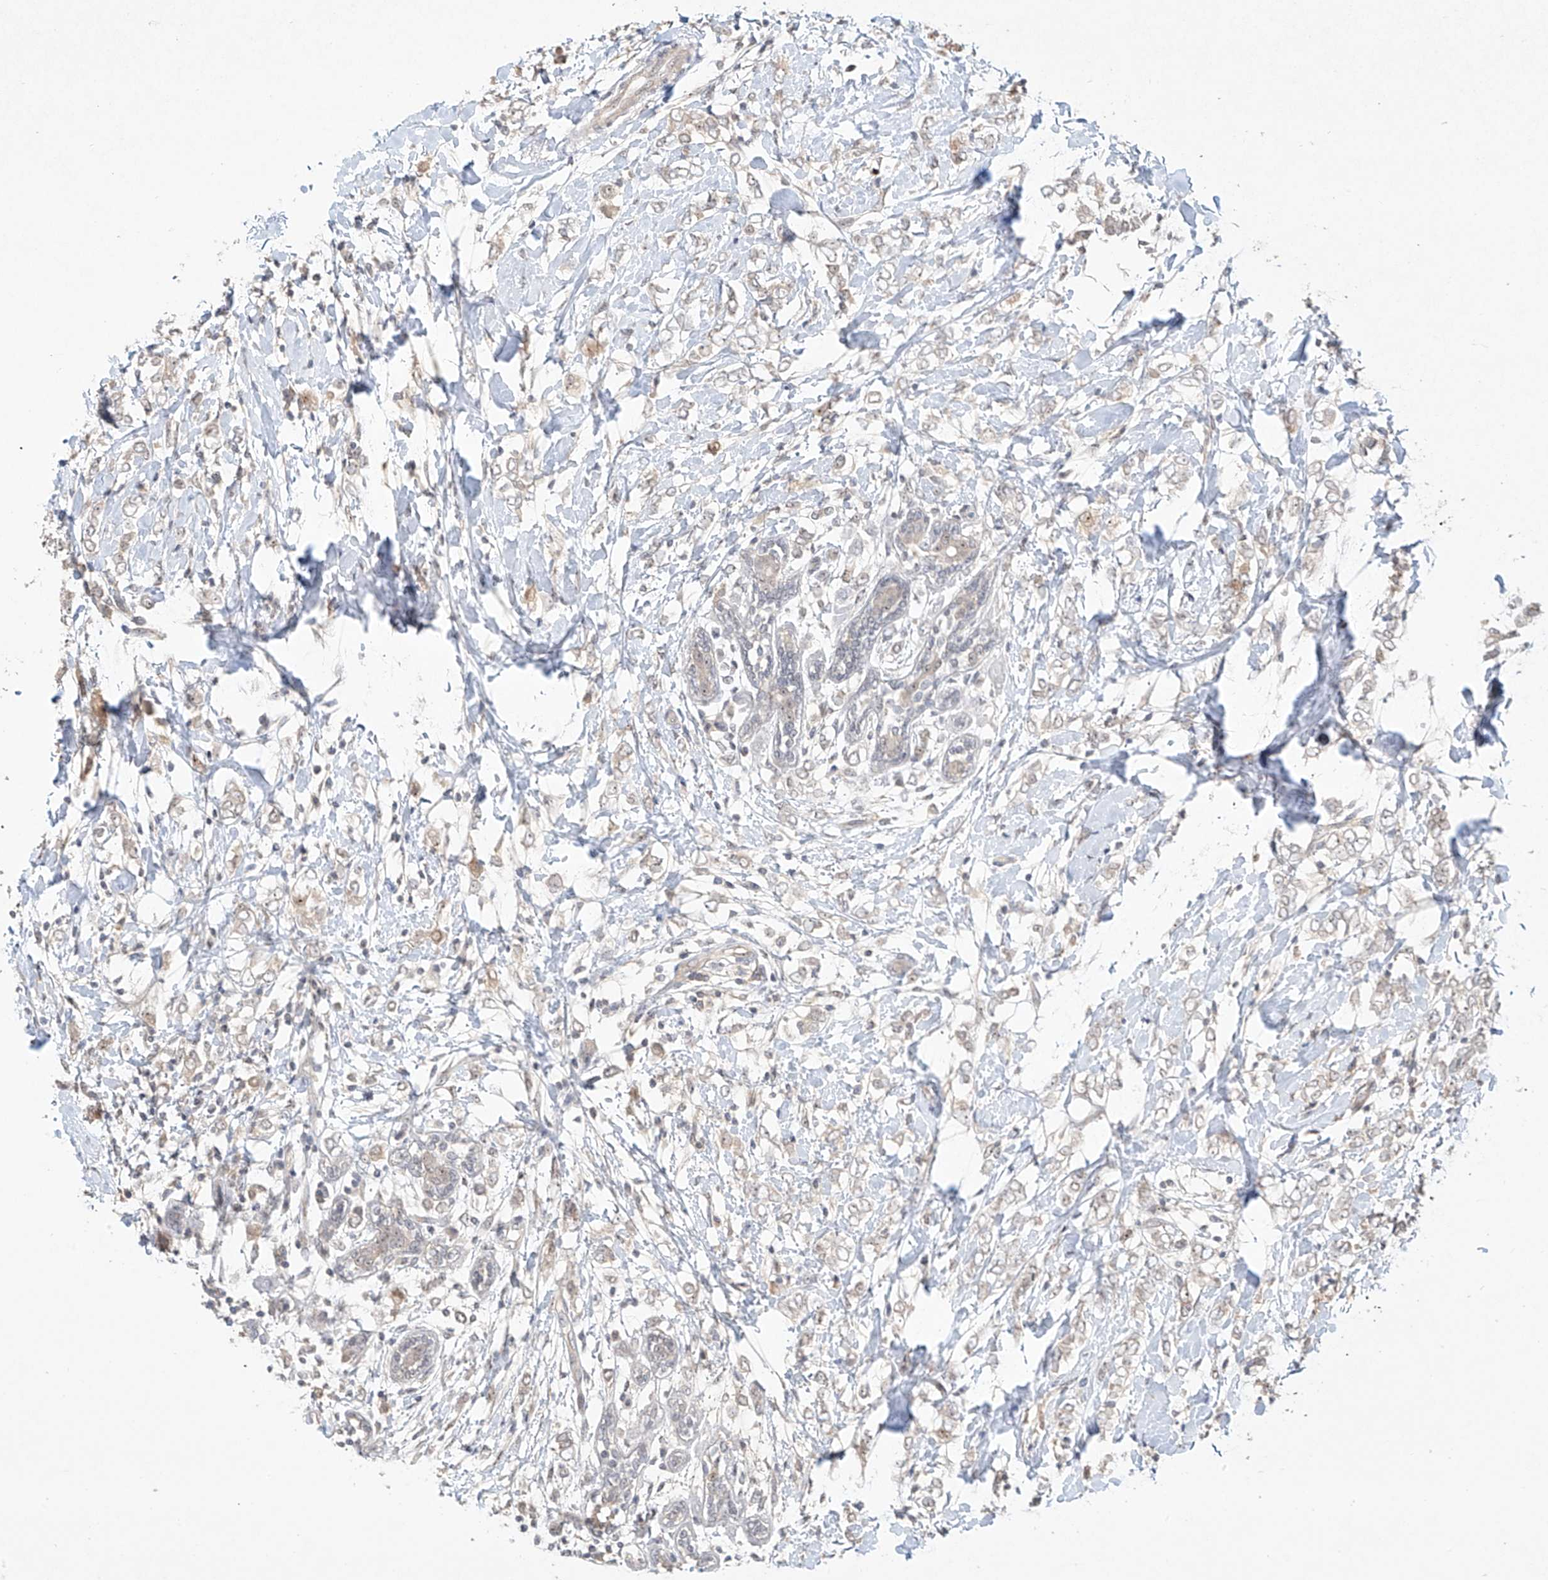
{"staining": {"intensity": "negative", "quantity": "none", "location": "none"}, "tissue": "breast cancer", "cell_type": "Tumor cells", "image_type": "cancer", "snomed": [{"axis": "morphology", "description": "Normal tissue, NOS"}, {"axis": "morphology", "description": "Lobular carcinoma"}, {"axis": "topography", "description": "Breast"}], "caption": "This is an immunohistochemistry histopathology image of breast lobular carcinoma. There is no positivity in tumor cells.", "gene": "TASP1", "patient": {"sex": "female", "age": 47}}